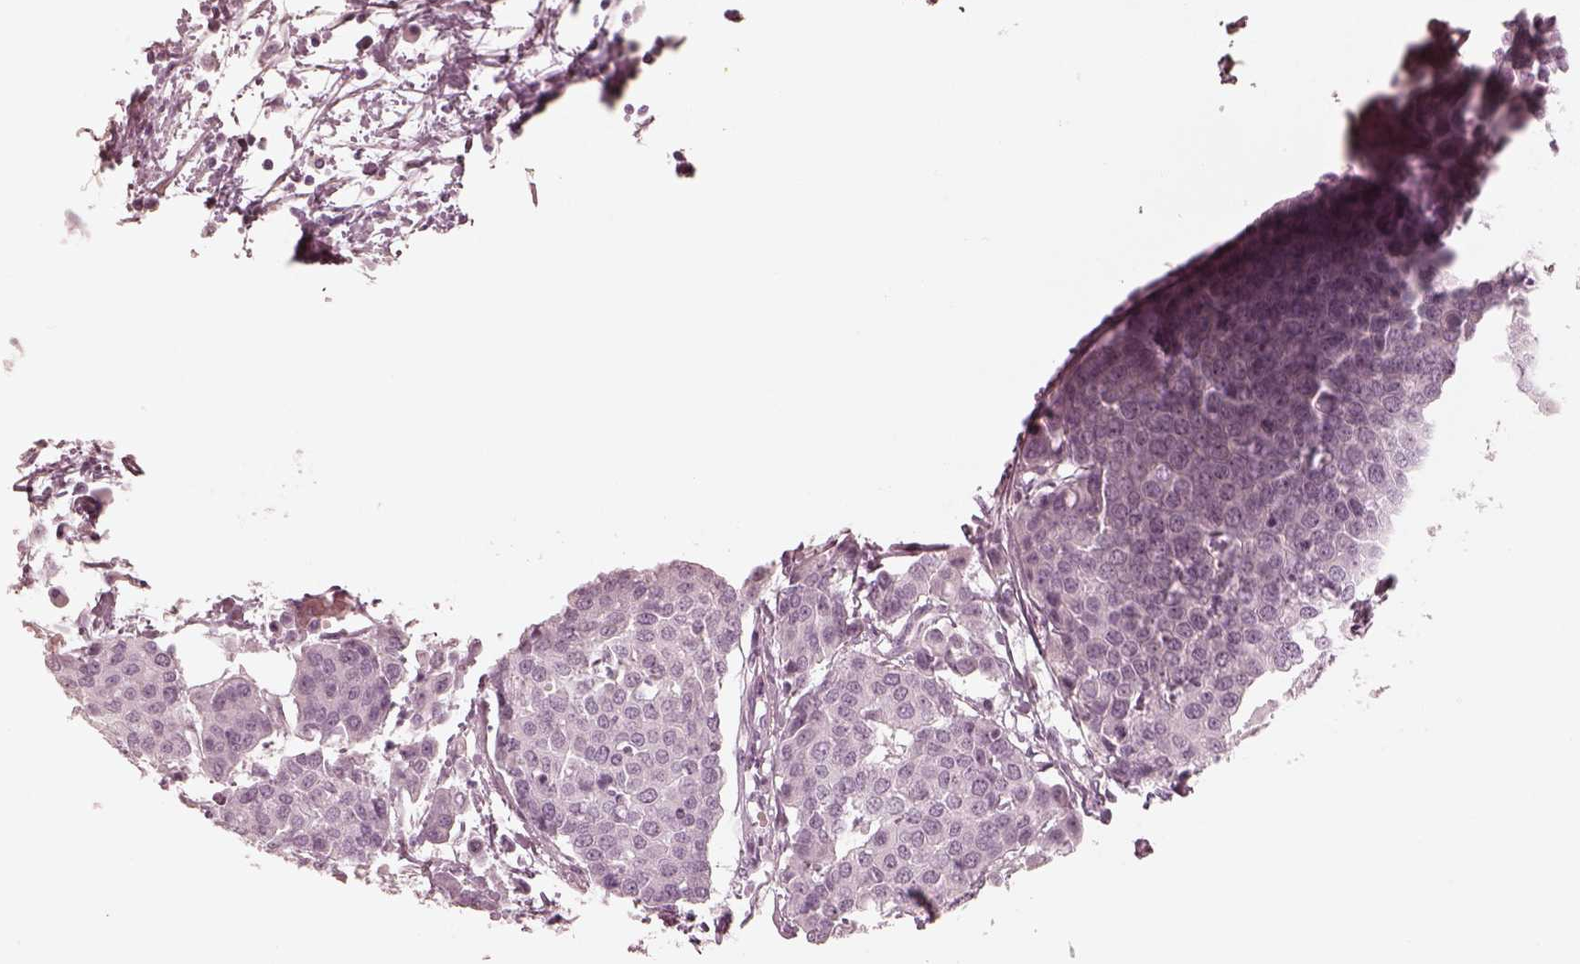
{"staining": {"intensity": "negative", "quantity": "none", "location": "none"}, "tissue": "carcinoid", "cell_type": "Tumor cells", "image_type": "cancer", "snomed": [{"axis": "morphology", "description": "Carcinoid, malignant, NOS"}, {"axis": "topography", "description": "Colon"}], "caption": "The IHC image has no significant positivity in tumor cells of carcinoid tissue.", "gene": "CALR3", "patient": {"sex": "male", "age": 81}}